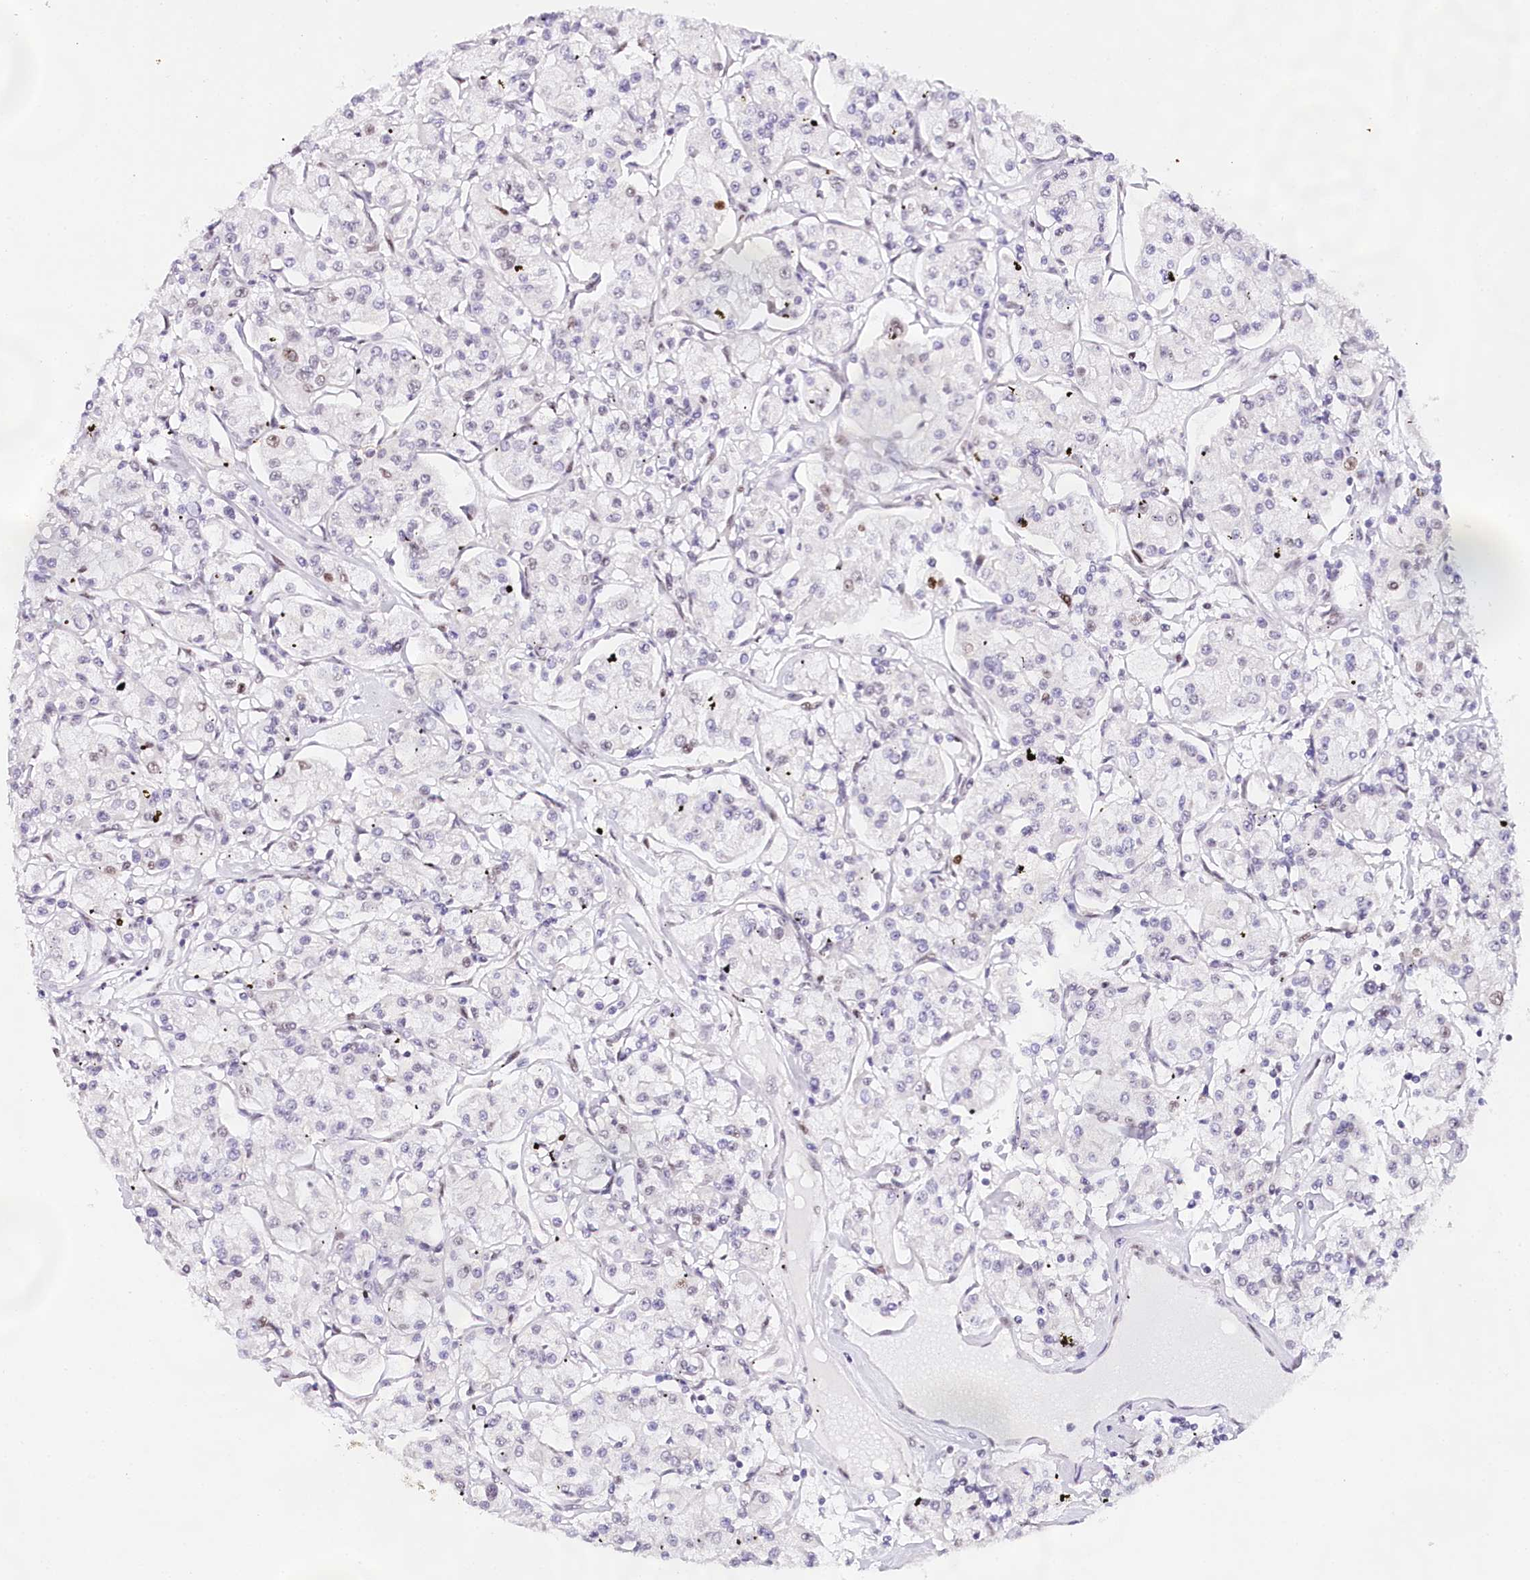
{"staining": {"intensity": "weak", "quantity": "<25%", "location": "nuclear"}, "tissue": "renal cancer", "cell_type": "Tumor cells", "image_type": "cancer", "snomed": [{"axis": "morphology", "description": "Adenocarcinoma, NOS"}, {"axis": "topography", "description": "Kidney"}], "caption": "Protein analysis of renal adenocarcinoma demonstrates no significant staining in tumor cells. (DAB (3,3'-diaminobenzidine) immunohistochemistry, high magnification).", "gene": "TP53", "patient": {"sex": "female", "age": 59}}